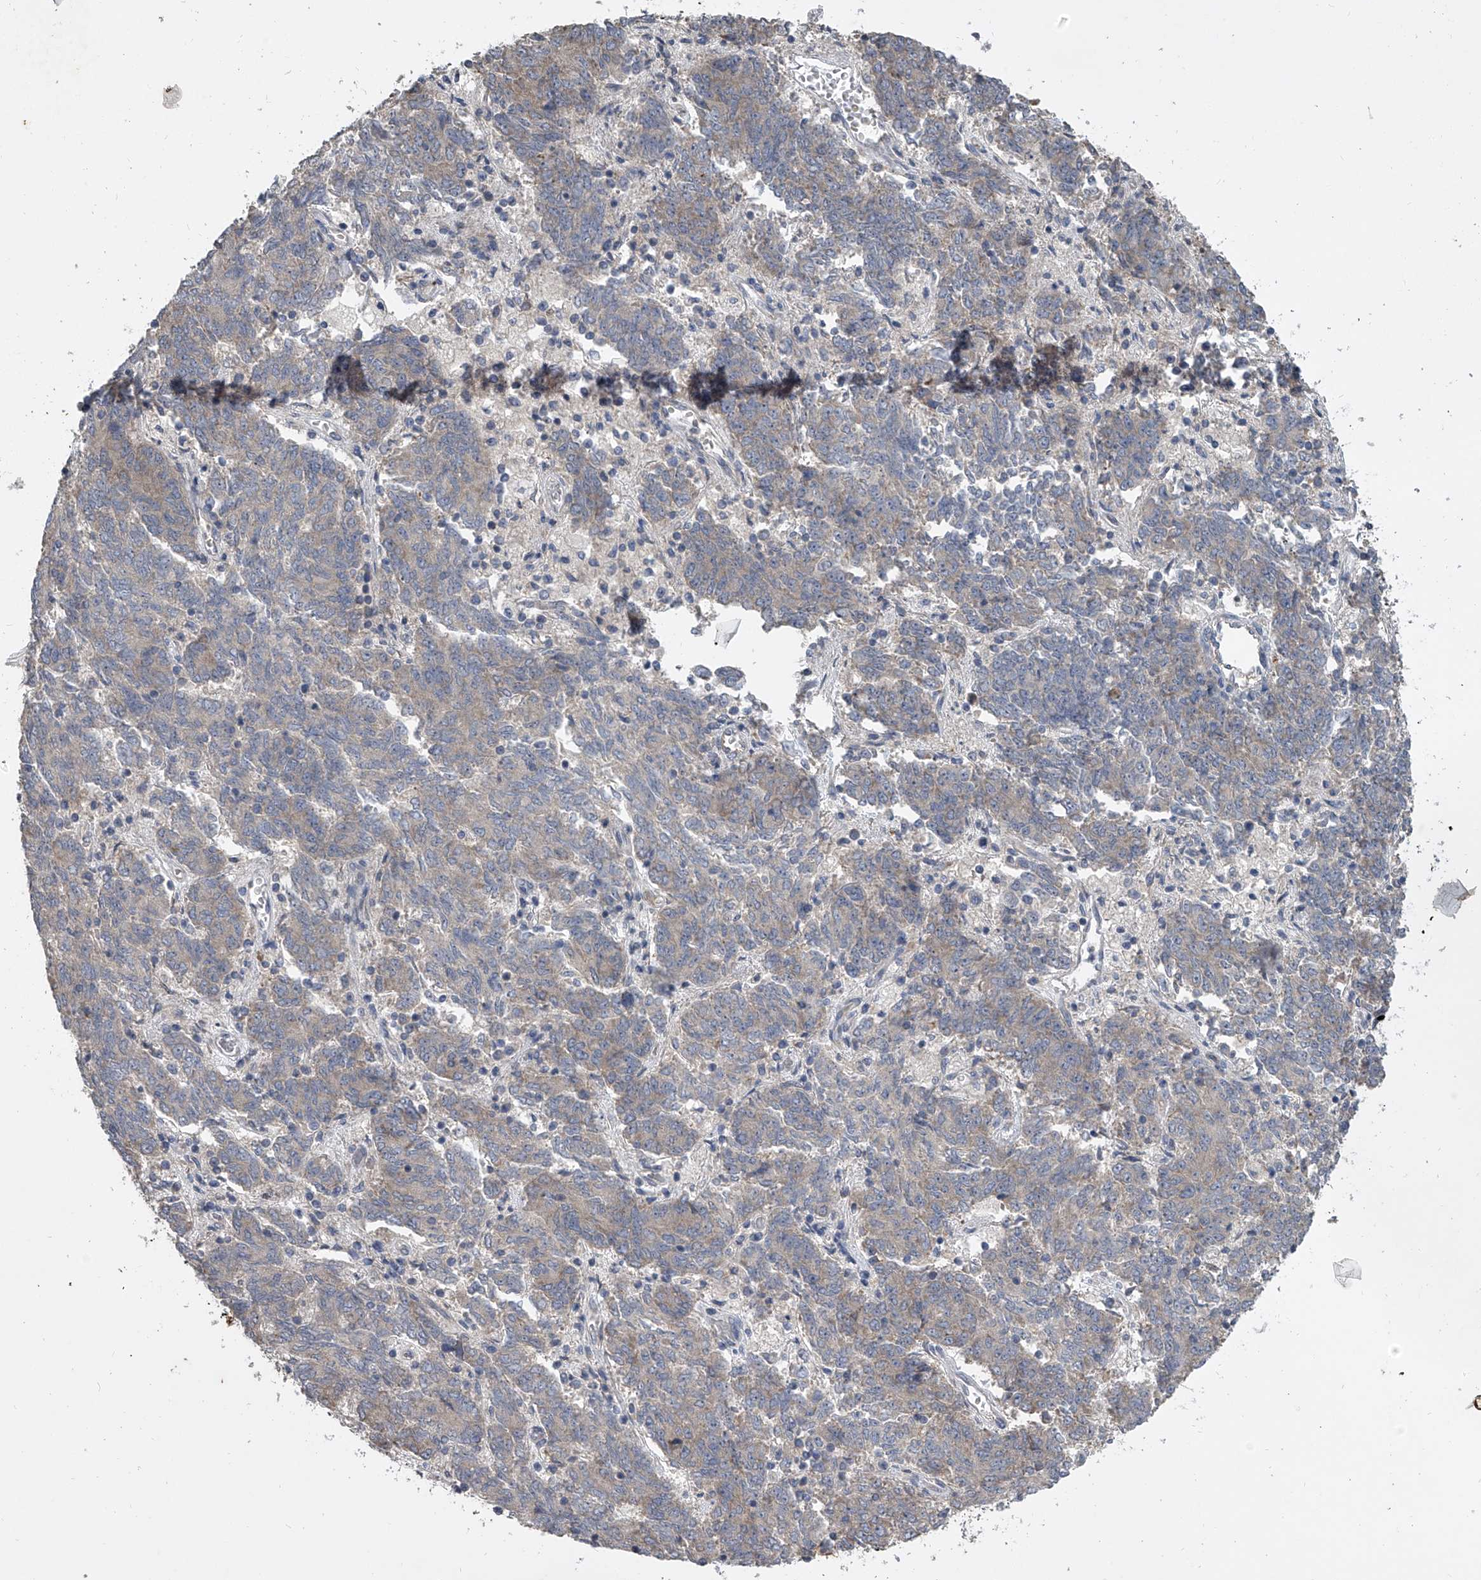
{"staining": {"intensity": "weak", "quantity": "<25%", "location": "cytoplasmic/membranous"}, "tissue": "endometrial cancer", "cell_type": "Tumor cells", "image_type": "cancer", "snomed": [{"axis": "morphology", "description": "Adenocarcinoma, NOS"}, {"axis": "topography", "description": "Endometrium"}], "caption": "Tumor cells show no significant protein positivity in endometrial cancer (adenocarcinoma).", "gene": "DOCK9", "patient": {"sex": "female", "age": 80}}